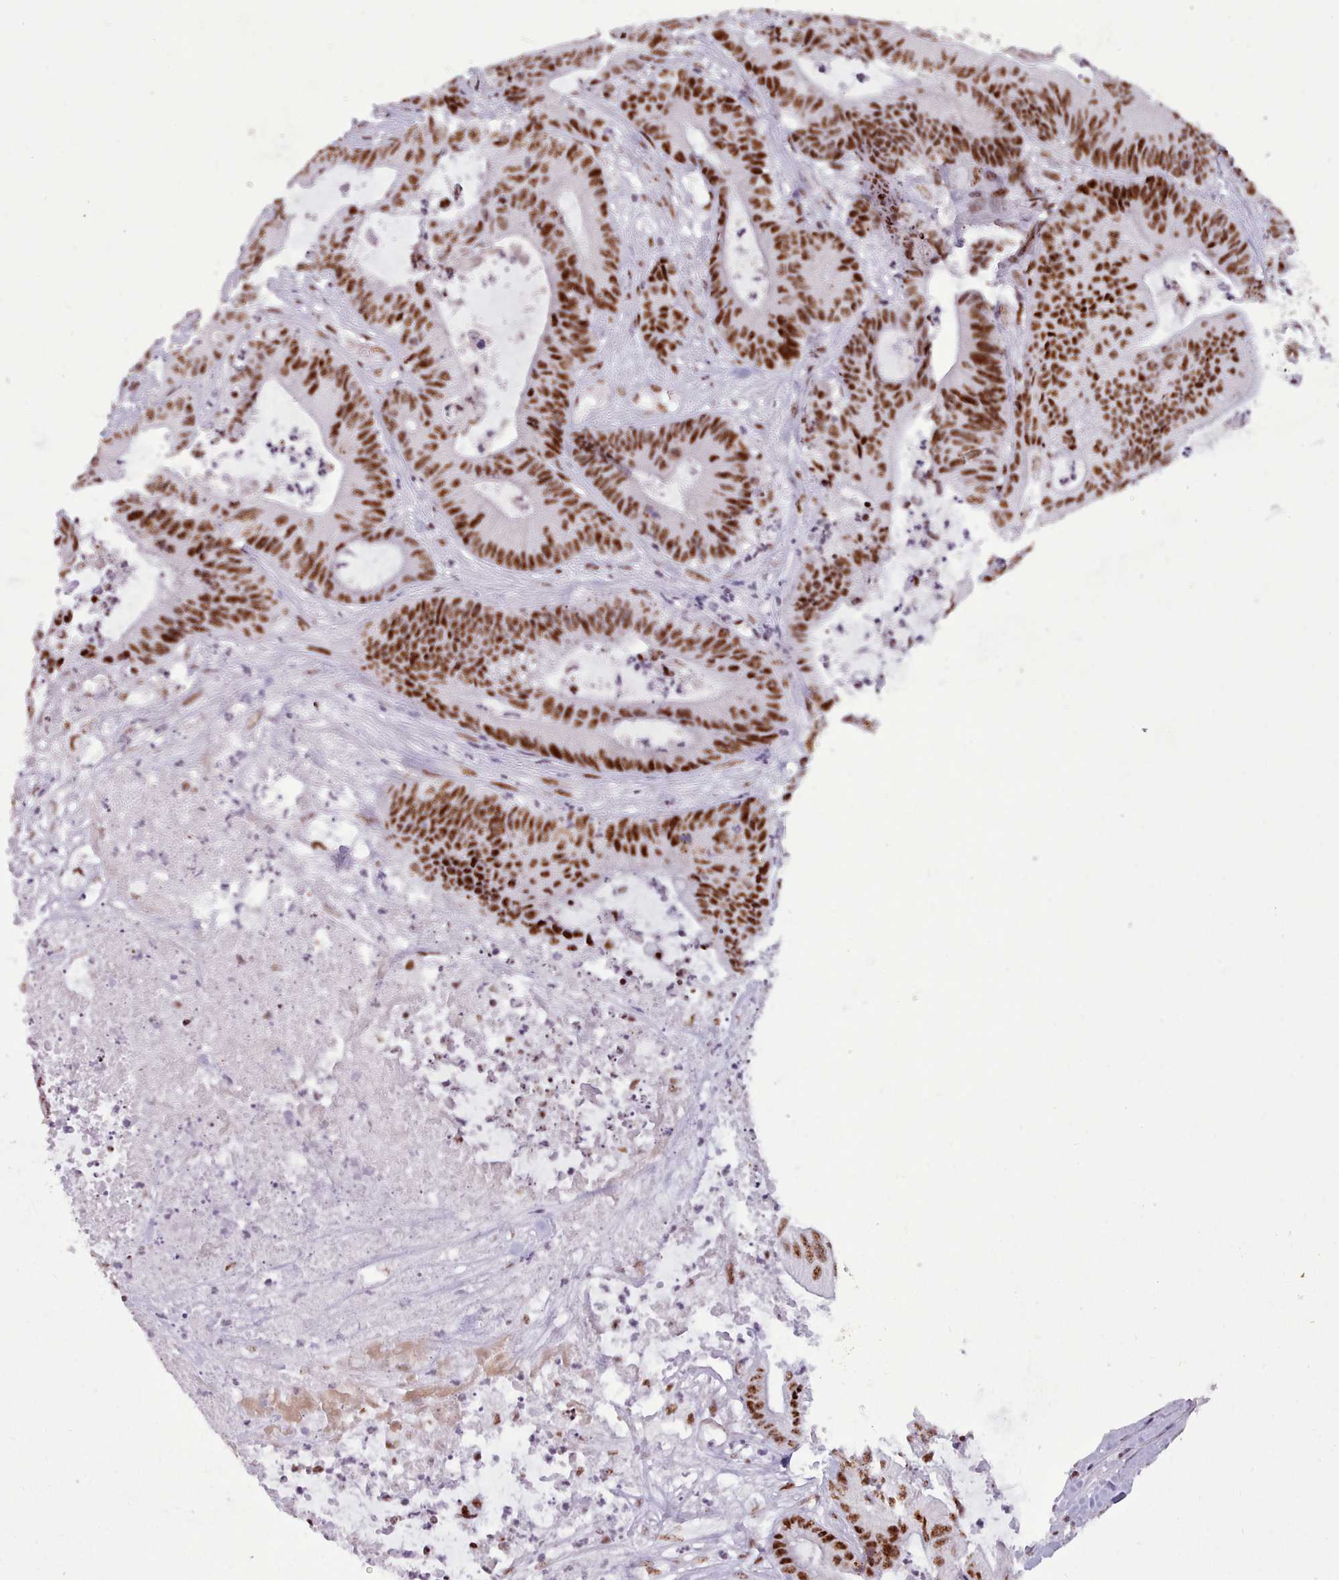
{"staining": {"intensity": "strong", "quantity": ">75%", "location": "nuclear"}, "tissue": "colorectal cancer", "cell_type": "Tumor cells", "image_type": "cancer", "snomed": [{"axis": "morphology", "description": "Adenocarcinoma, NOS"}, {"axis": "topography", "description": "Colon"}], "caption": "A high-resolution micrograph shows immunohistochemistry (IHC) staining of adenocarcinoma (colorectal), which exhibits strong nuclear positivity in about >75% of tumor cells. The staining is performed using DAB brown chromogen to label protein expression. The nuclei are counter-stained blue using hematoxylin.", "gene": "TMEM35B", "patient": {"sex": "female", "age": 84}}